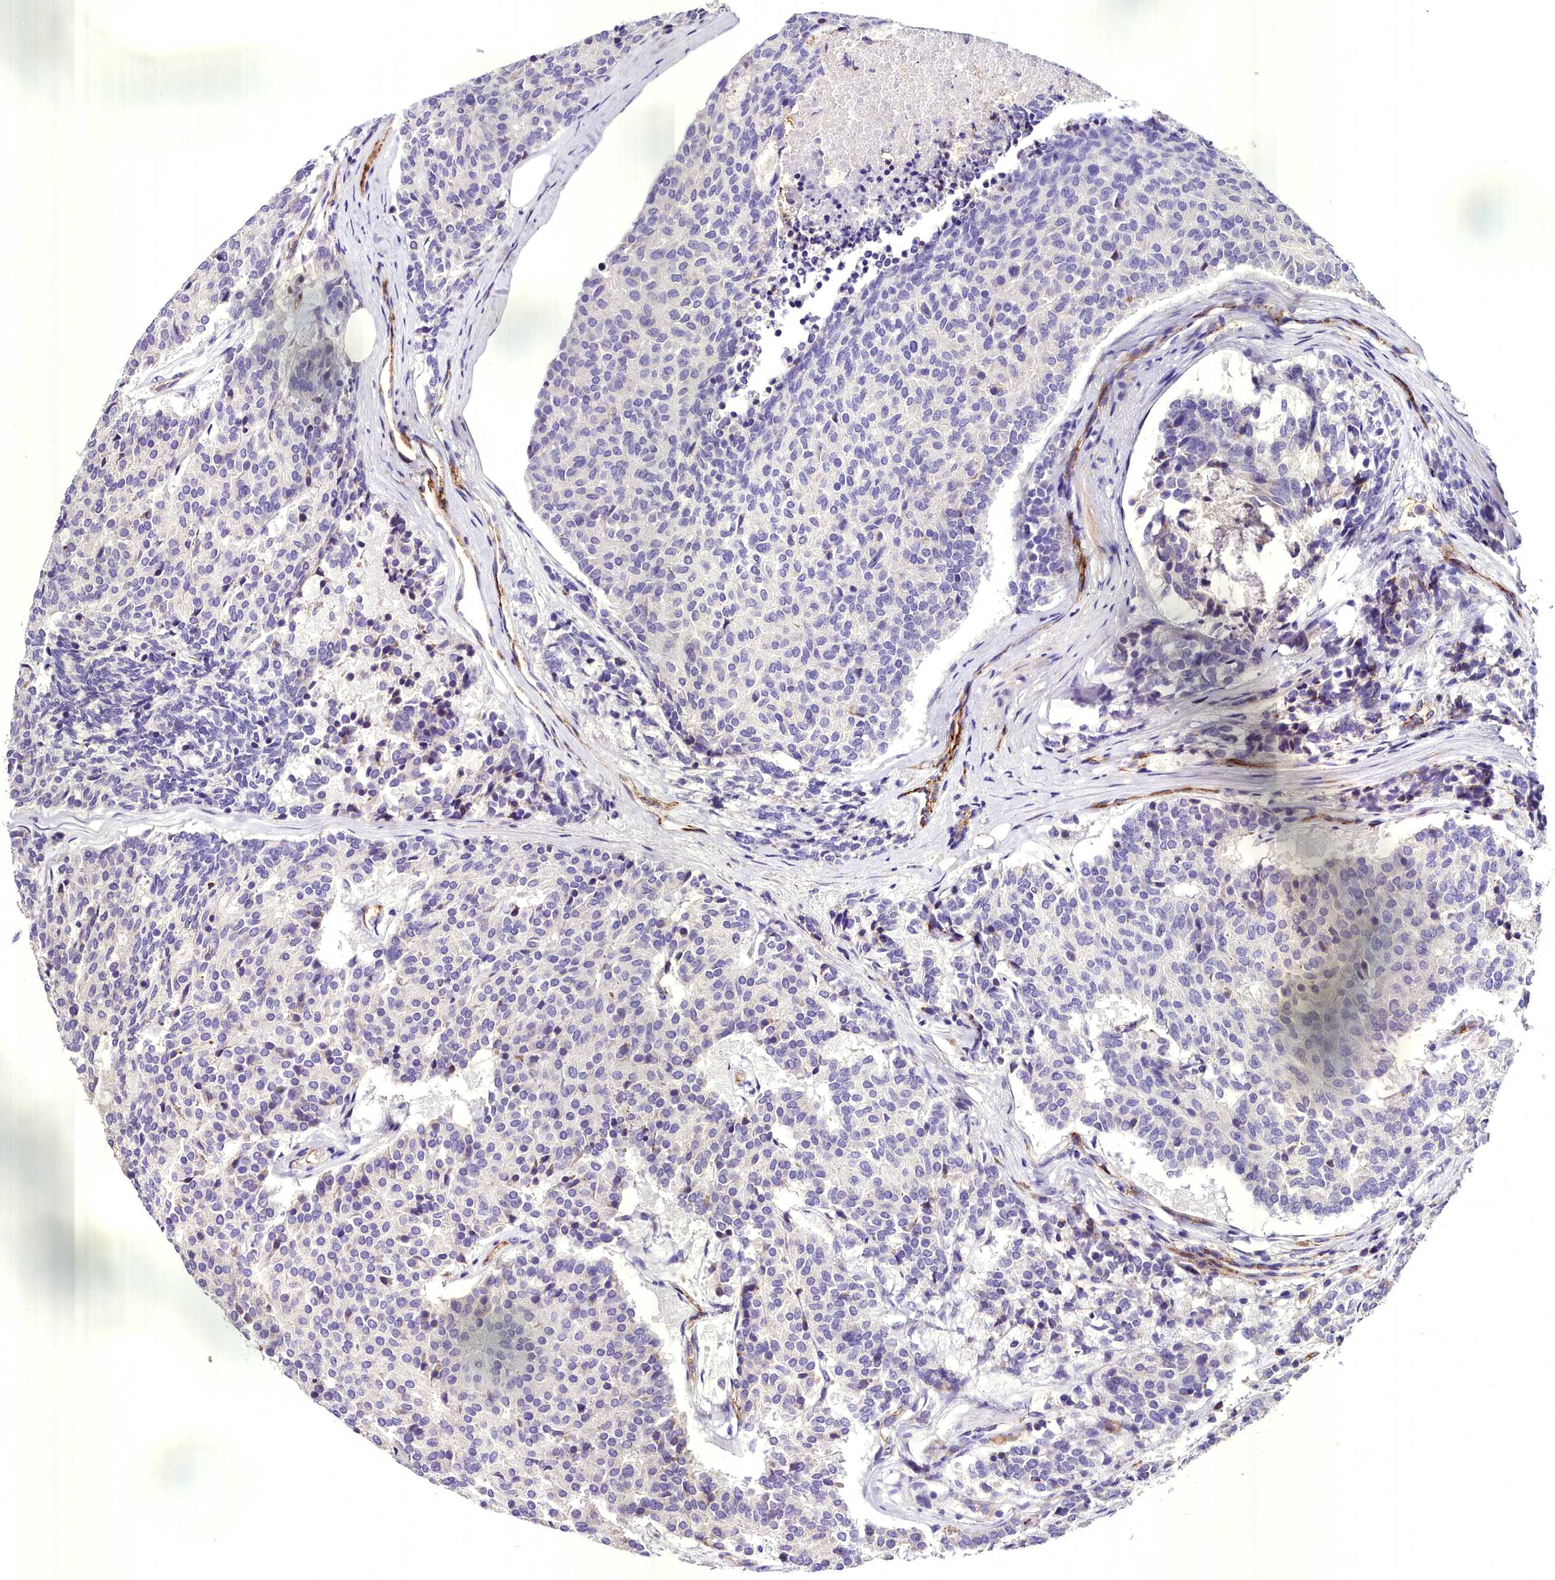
{"staining": {"intensity": "negative", "quantity": "none", "location": "none"}, "tissue": "carcinoid", "cell_type": "Tumor cells", "image_type": "cancer", "snomed": [{"axis": "morphology", "description": "Carcinoid, malignant, NOS"}, {"axis": "topography", "description": "Pancreas"}], "caption": "Immunohistochemistry image of neoplastic tissue: malignant carcinoid stained with DAB (3,3'-diaminobenzidine) demonstrates no significant protein positivity in tumor cells.", "gene": "MS4A18", "patient": {"sex": "female", "age": 54}}